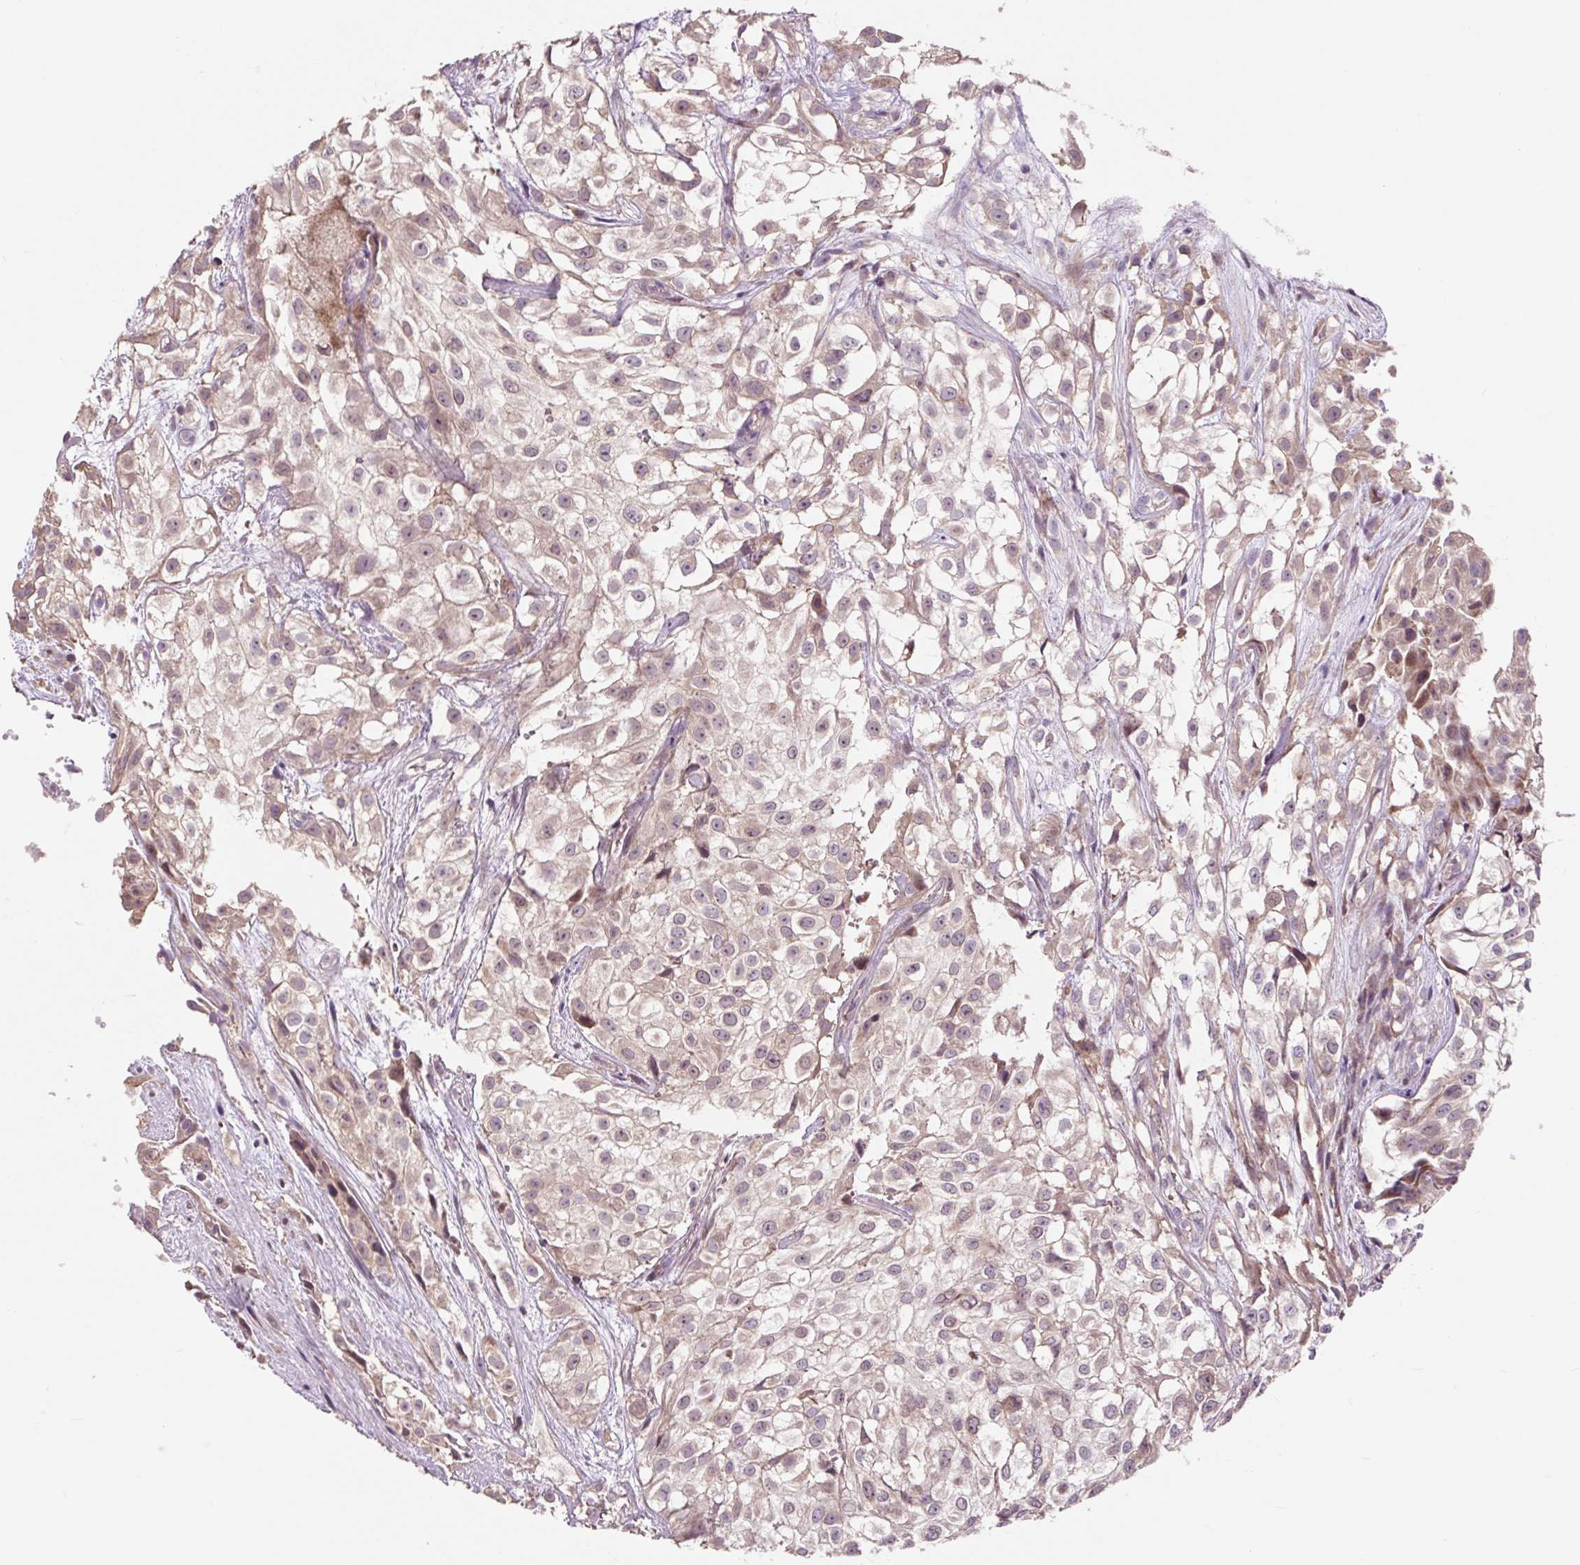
{"staining": {"intensity": "weak", "quantity": ">75%", "location": "cytoplasmic/membranous"}, "tissue": "urothelial cancer", "cell_type": "Tumor cells", "image_type": "cancer", "snomed": [{"axis": "morphology", "description": "Urothelial carcinoma, High grade"}, {"axis": "topography", "description": "Urinary bladder"}], "caption": "Brown immunohistochemical staining in human urothelial cancer demonstrates weak cytoplasmic/membranous expression in approximately >75% of tumor cells.", "gene": "PRIMPOL", "patient": {"sex": "male", "age": 56}}